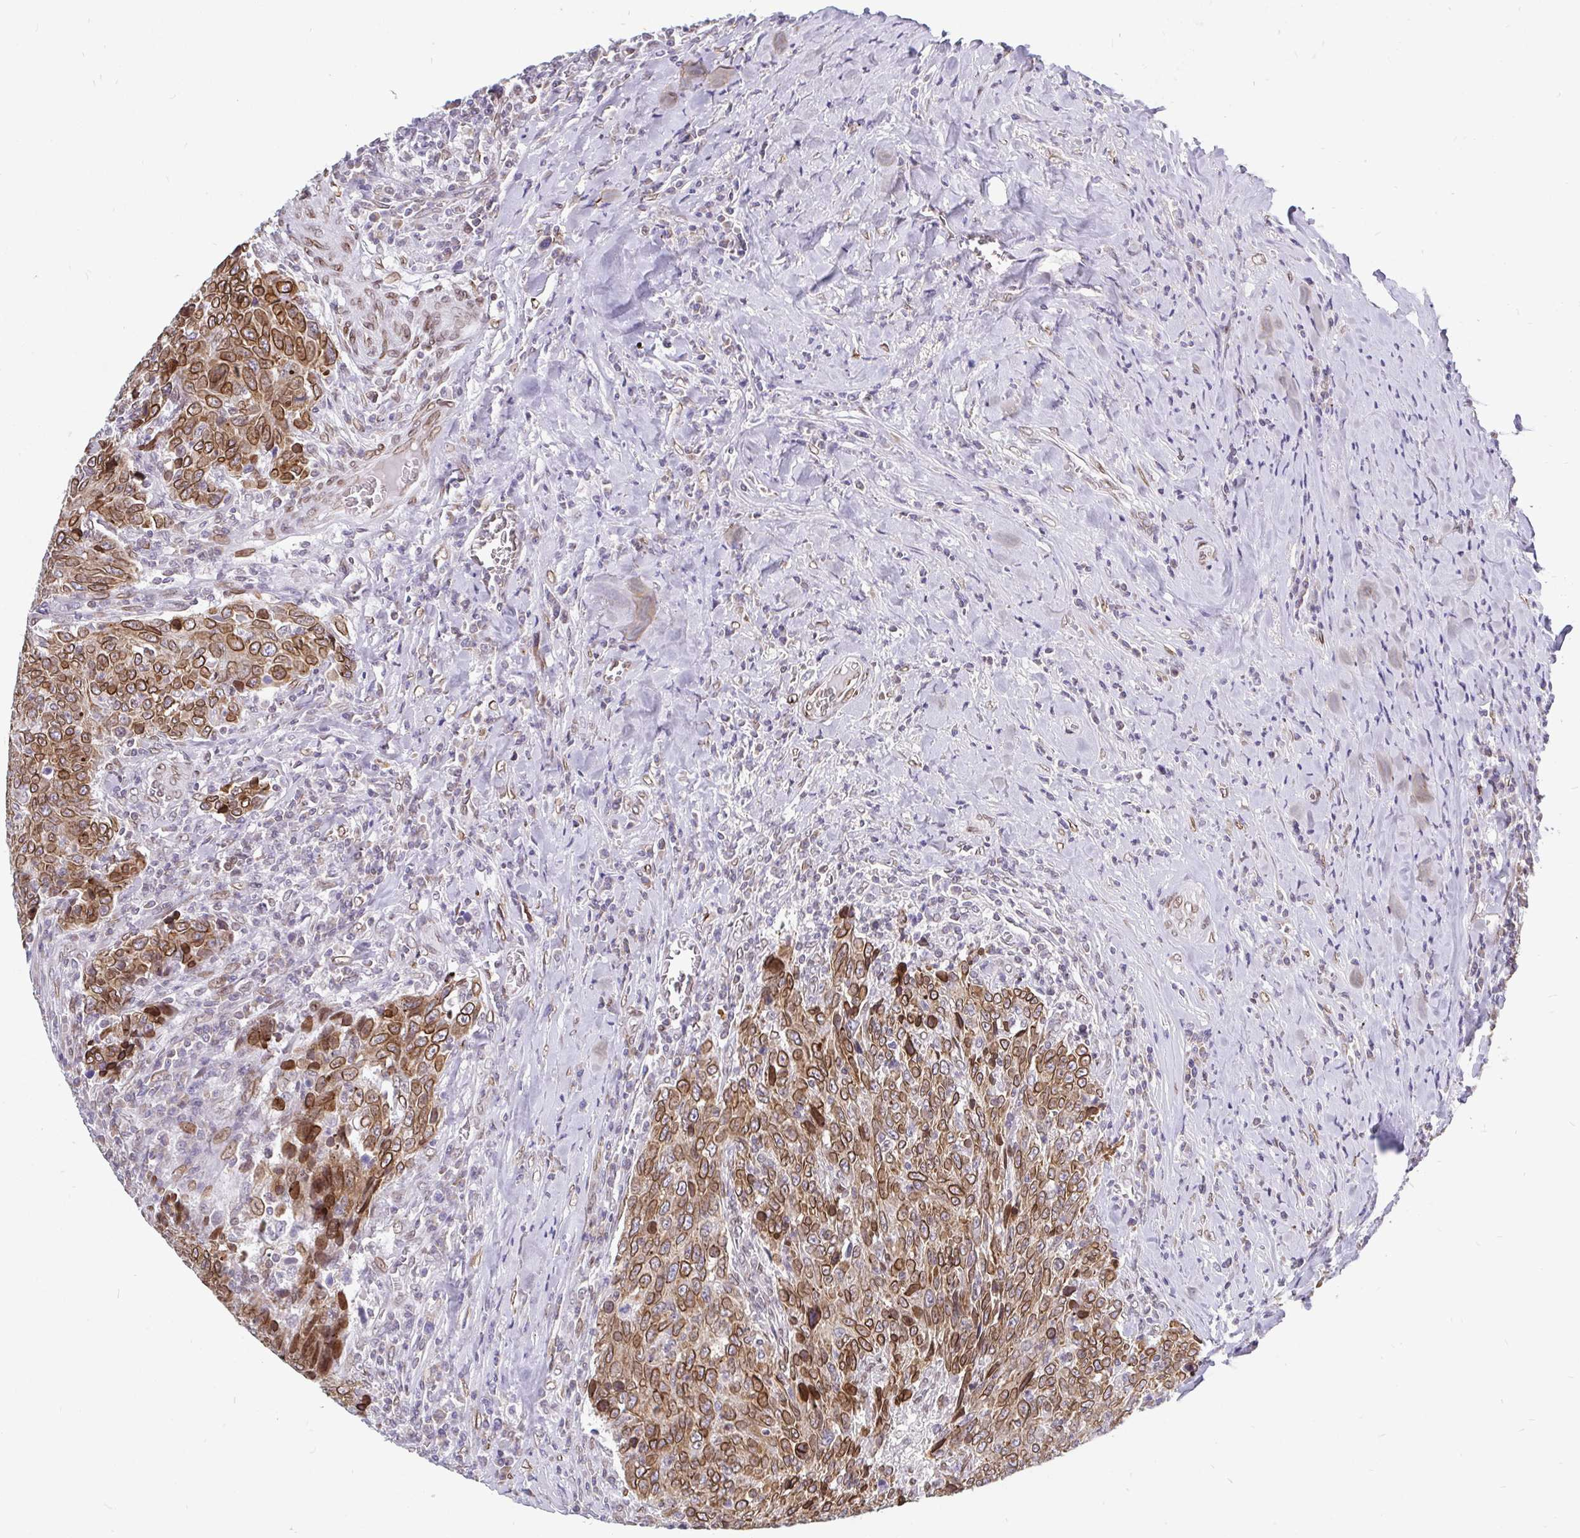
{"staining": {"intensity": "moderate", "quantity": ">75%", "location": "cytoplasmic/membranous,nuclear"}, "tissue": "breast cancer", "cell_type": "Tumor cells", "image_type": "cancer", "snomed": [{"axis": "morphology", "description": "Duct carcinoma"}, {"axis": "topography", "description": "Breast"}], "caption": "This photomicrograph shows IHC staining of human breast cancer (infiltrating ductal carcinoma), with medium moderate cytoplasmic/membranous and nuclear expression in approximately >75% of tumor cells.", "gene": "EMD", "patient": {"sex": "female", "age": 50}}